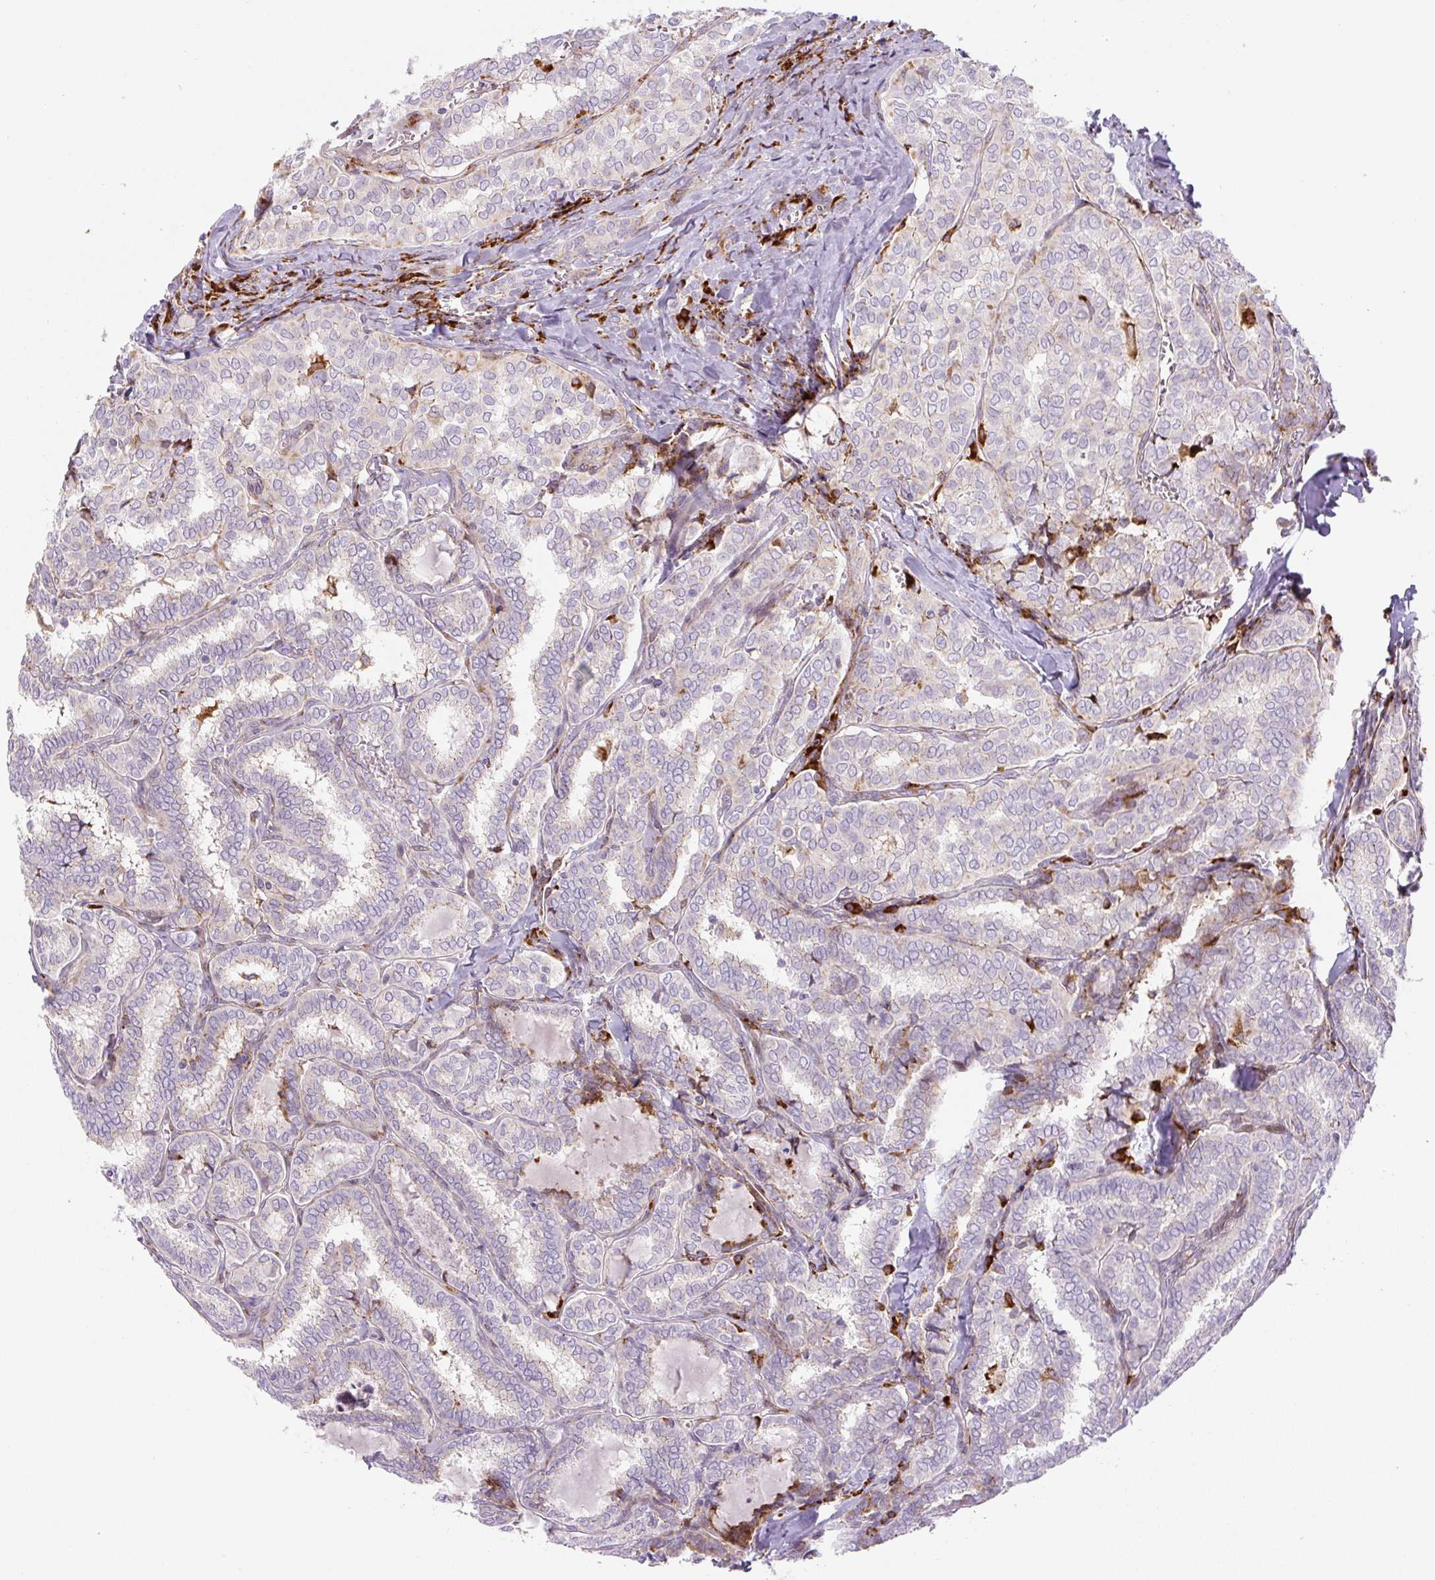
{"staining": {"intensity": "negative", "quantity": "none", "location": "none"}, "tissue": "thyroid cancer", "cell_type": "Tumor cells", "image_type": "cancer", "snomed": [{"axis": "morphology", "description": "Papillary adenocarcinoma, NOS"}, {"axis": "topography", "description": "Thyroid gland"}], "caption": "The photomicrograph reveals no significant expression in tumor cells of thyroid cancer.", "gene": "DISP3", "patient": {"sex": "female", "age": 30}}